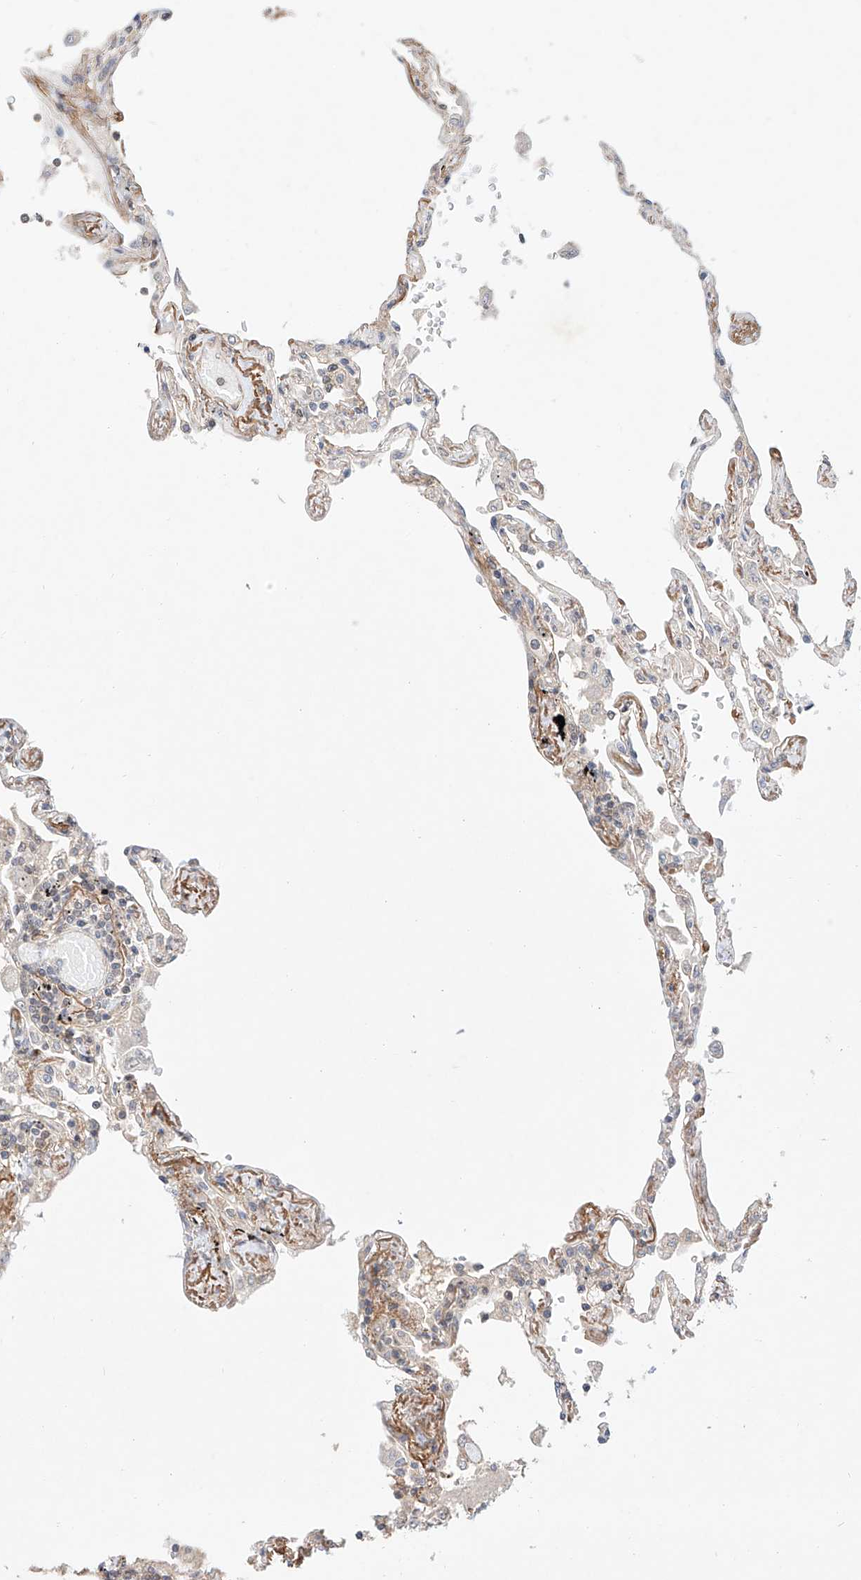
{"staining": {"intensity": "negative", "quantity": "none", "location": "none"}, "tissue": "lung", "cell_type": "Alveolar cells", "image_type": "normal", "snomed": [{"axis": "morphology", "description": "Normal tissue, NOS"}, {"axis": "topography", "description": "Lung"}], "caption": "The photomicrograph exhibits no staining of alveolar cells in unremarkable lung. Nuclei are stained in blue.", "gene": "TSR2", "patient": {"sex": "female", "age": 67}}